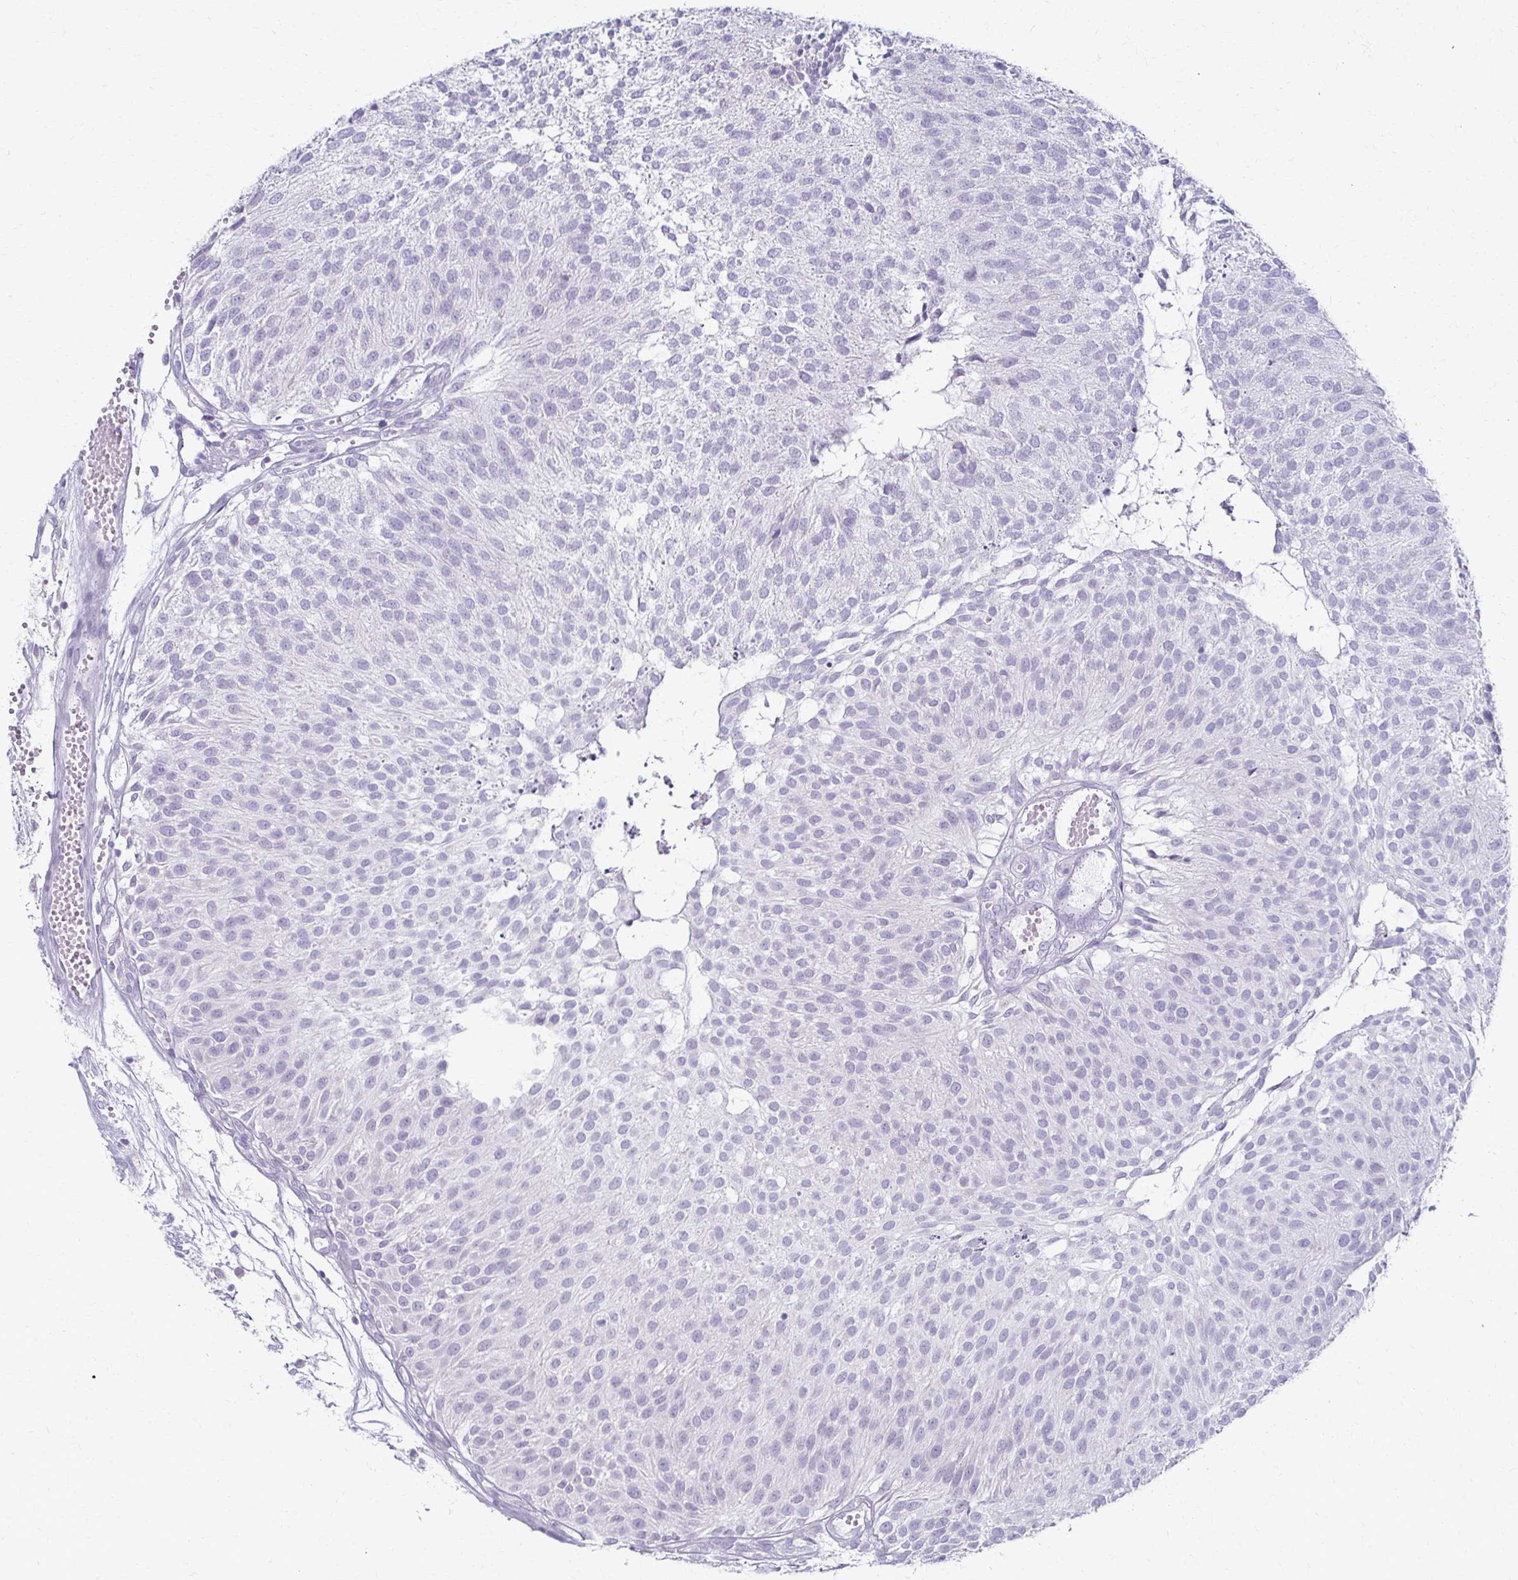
{"staining": {"intensity": "negative", "quantity": "none", "location": "none"}, "tissue": "urothelial cancer", "cell_type": "Tumor cells", "image_type": "cancer", "snomed": [{"axis": "morphology", "description": "Urothelial carcinoma, NOS"}, {"axis": "topography", "description": "Urinary bladder"}], "caption": "A high-resolution image shows immunohistochemistry staining of urothelial cancer, which displays no significant staining in tumor cells.", "gene": "FCGR2B", "patient": {"sex": "male", "age": 84}}